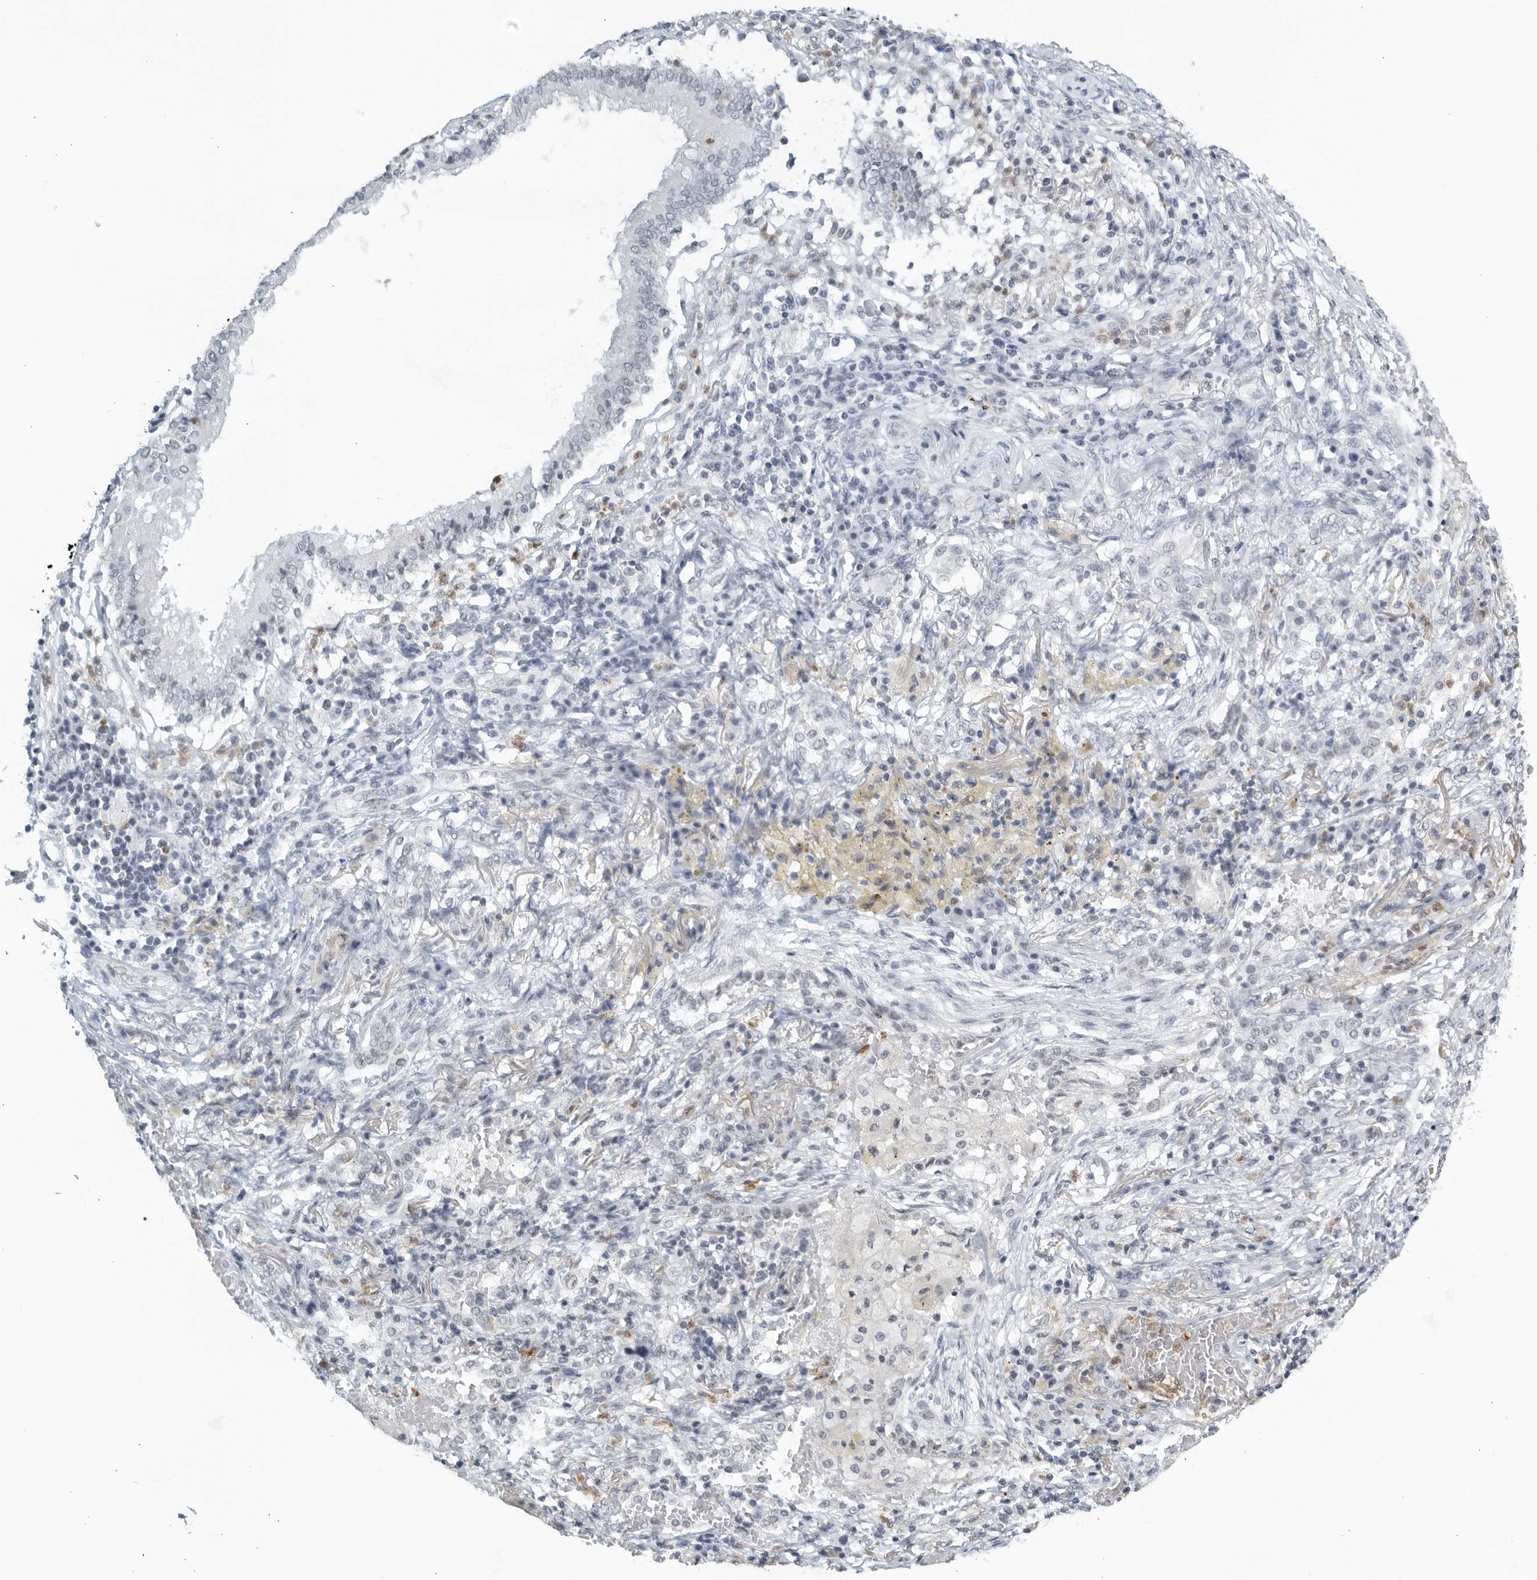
{"staining": {"intensity": "negative", "quantity": "none", "location": "none"}, "tissue": "lung cancer", "cell_type": "Tumor cells", "image_type": "cancer", "snomed": [{"axis": "morphology", "description": "Squamous cell carcinoma, NOS"}, {"axis": "topography", "description": "Lung"}], "caption": "Micrograph shows no protein expression in tumor cells of squamous cell carcinoma (lung) tissue. The staining is performed using DAB brown chromogen with nuclei counter-stained in using hematoxylin.", "gene": "KLK7", "patient": {"sex": "male", "age": 61}}